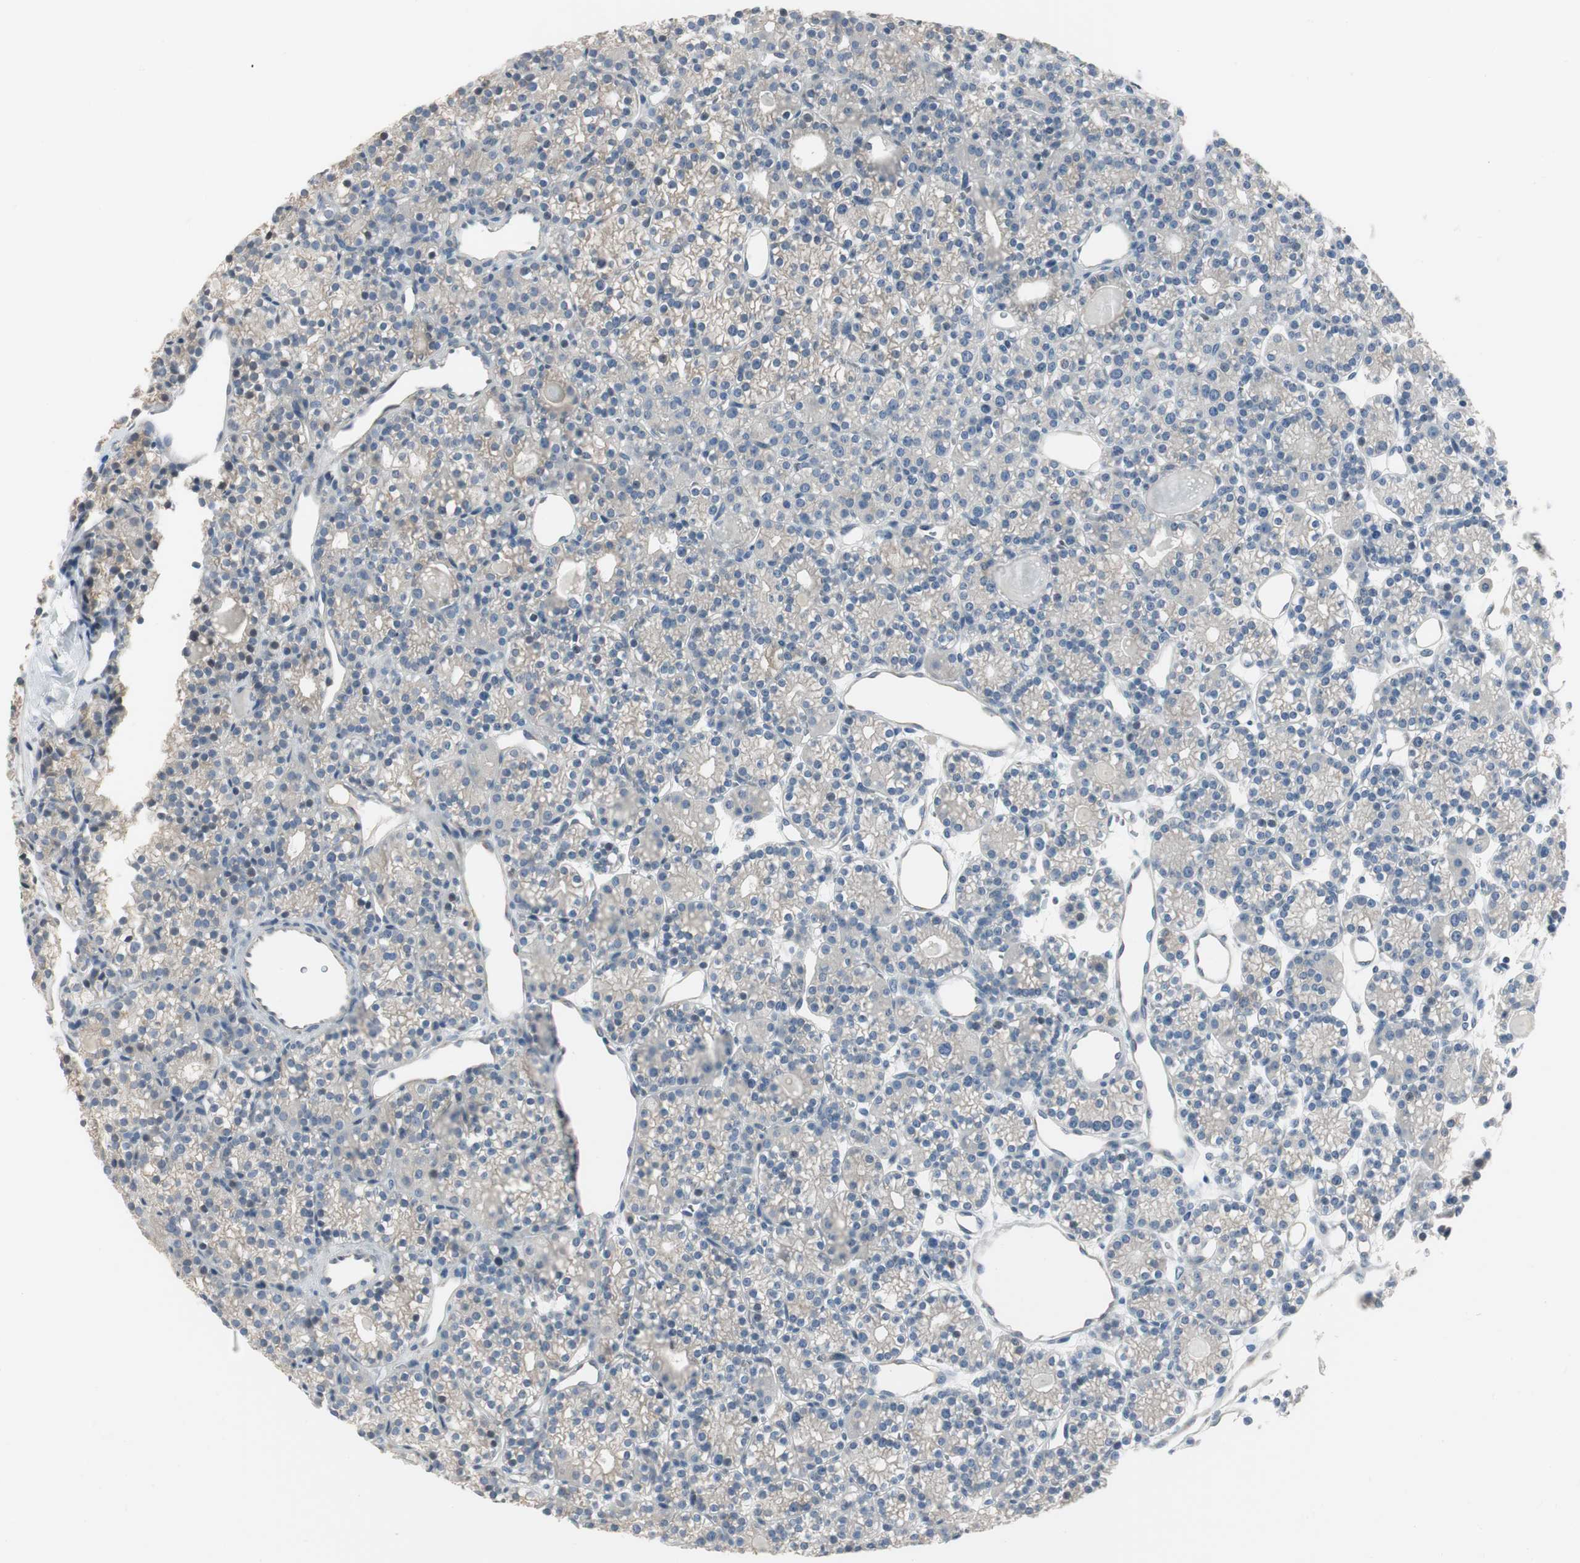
{"staining": {"intensity": "negative", "quantity": "none", "location": "none"}, "tissue": "parathyroid gland", "cell_type": "Glandular cells", "image_type": "normal", "snomed": [{"axis": "morphology", "description": "Normal tissue, NOS"}, {"axis": "topography", "description": "Parathyroid gland"}], "caption": "IHC histopathology image of normal human parathyroid gland stained for a protein (brown), which reveals no expression in glandular cells. The staining is performed using DAB (3,3'-diaminobenzidine) brown chromogen with nuclei counter-stained in using hematoxylin.", "gene": "SPINK4", "patient": {"sex": "female", "age": 64}}